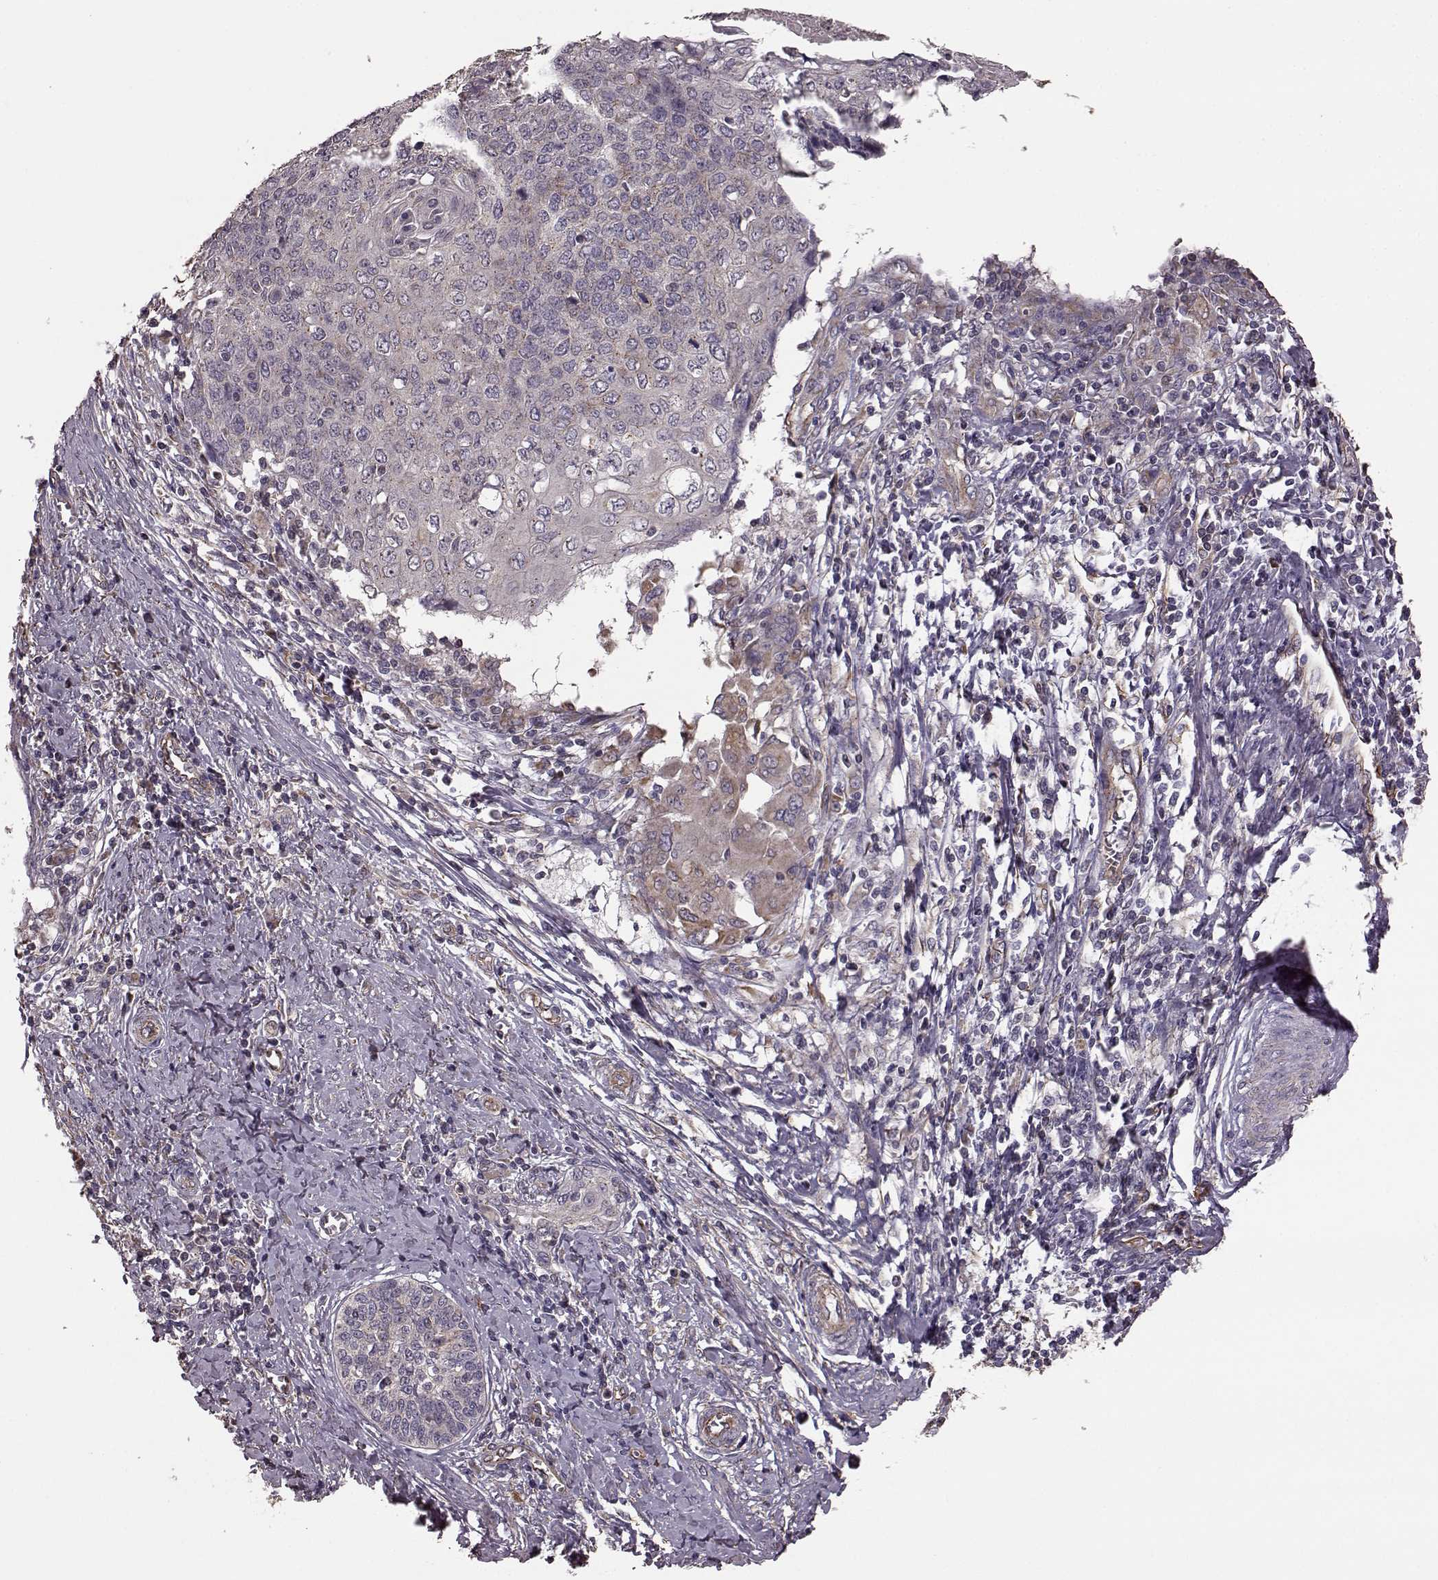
{"staining": {"intensity": "weak", "quantity": "<25%", "location": "cytoplasmic/membranous"}, "tissue": "cervical cancer", "cell_type": "Tumor cells", "image_type": "cancer", "snomed": [{"axis": "morphology", "description": "Squamous cell carcinoma, NOS"}, {"axis": "topography", "description": "Cervix"}], "caption": "This is a photomicrograph of IHC staining of cervical cancer (squamous cell carcinoma), which shows no positivity in tumor cells. (DAB (3,3'-diaminobenzidine) immunohistochemistry visualized using brightfield microscopy, high magnification).", "gene": "NTF3", "patient": {"sex": "female", "age": 39}}